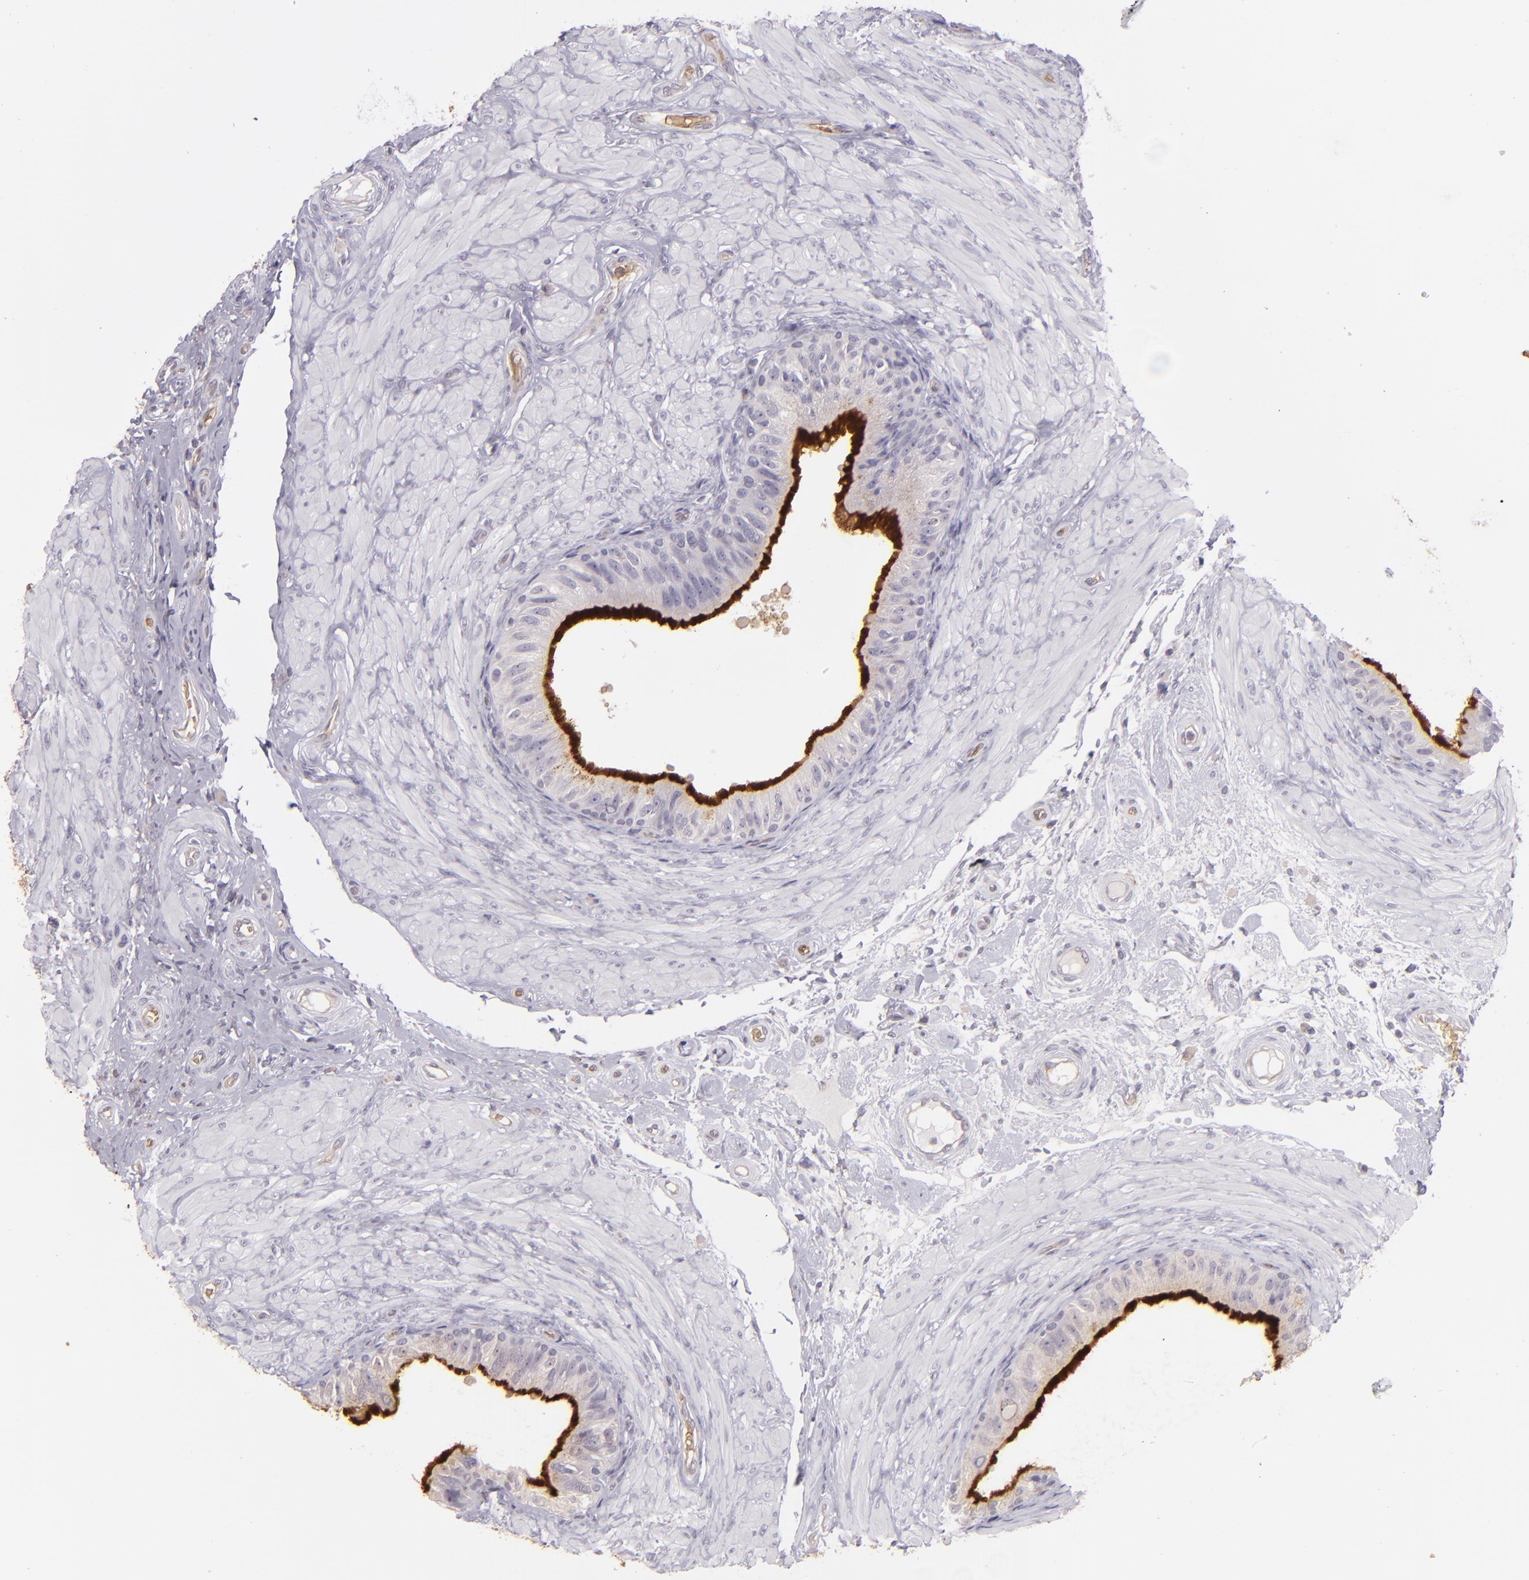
{"staining": {"intensity": "strong", "quantity": "25%-75%", "location": "cytoplasmic/membranous"}, "tissue": "epididymis", "cell_type": "Glandular cells", "image_type": "normal", "snomed": [{"axis": "morphology", "description": "Normal tissue, NOS"}, {"axis": "topography", "description": "Epididymis"}], "caption": "Epididymis was stained to show a protein in brown. There is high levels of strong cytoplasmic/membranous positivity in about 25%-75% of glandular cells. The staining was performed using DAB, with brown indicating positive protein expression. Nuclei are stained blue with hematoxylin.", "gene": "ACE", "patient": {"sex": "male", "age": 68}}